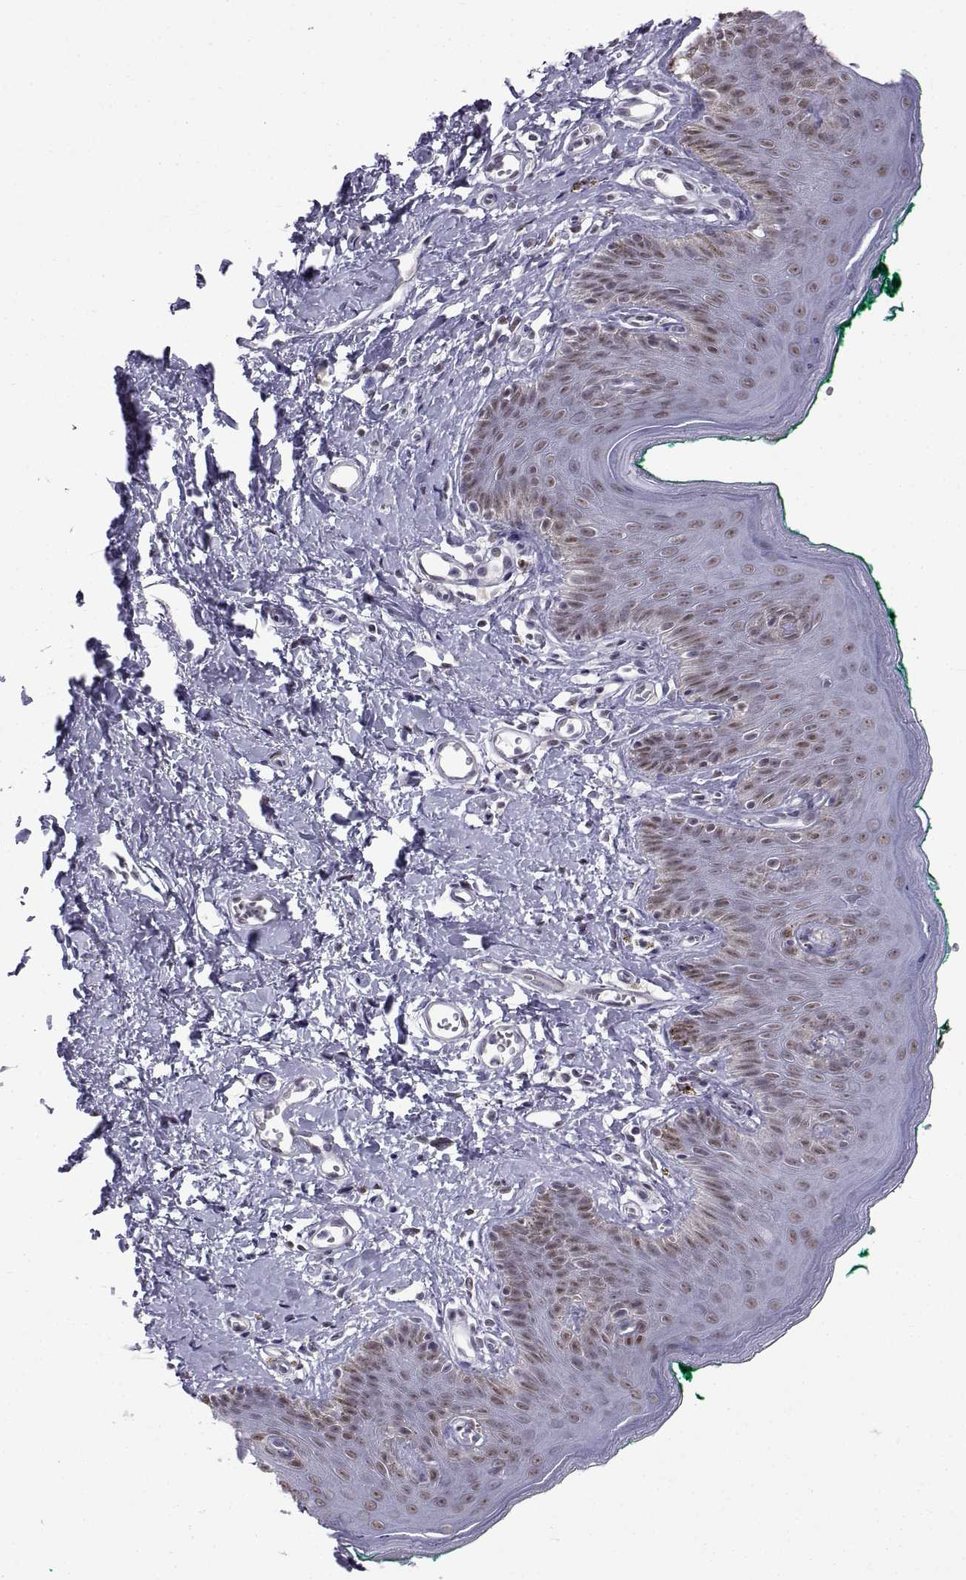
{"staining": {"intensity": "weak", "quantity": ">75%", "location": "nuclear"}, "tissue": "skin", "cell_type": "Epidermal cells", "image_type": "normal", "snomed": [{"axis": "morphology", "description": "Normal tissue, NOS"}, {"axis": "topography", "description": "Vulva"}], "caption": "Protein staining of normal skin demonstrates weak nuclear staining in about >75% of epidermal cells.", "gene": "MED26", "patient": {"sex": "female", "age": 66}}